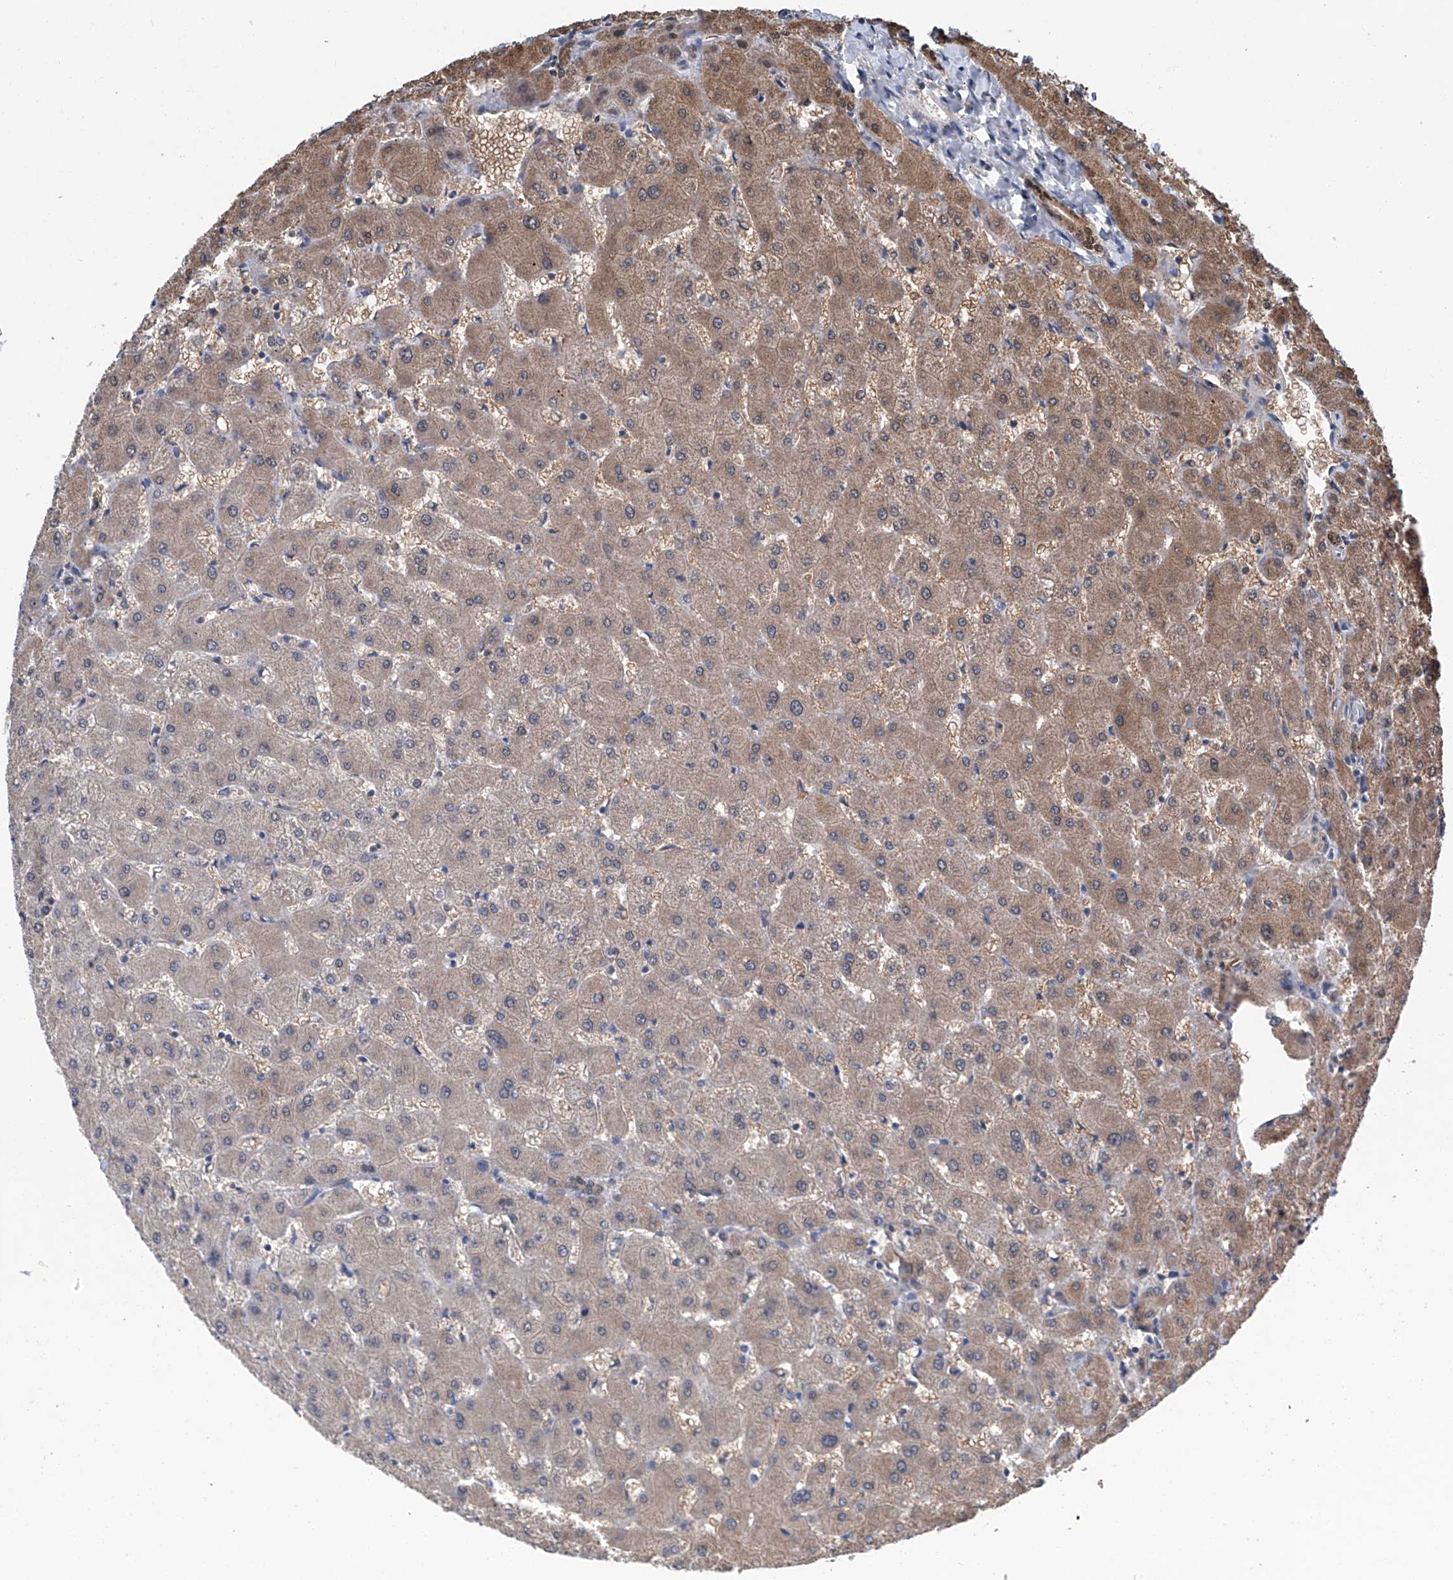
{"staining": {"intensity": "moderate", "quantity": ">75%", "location": "cytoplasmic/membranous,nuclear"}, "tissue": "liver", "cell_type": "Cholangiocytes", "image_type": "normal", "snomed": [{"axis": "morphology", "description": "Normal tissue, NOS"}, {"axis": "topography", "description": "Liver"}], "caption": "The histopathology image exhibits immunohistochemical staining of benign liver. There is moderate cytoplasmic/membranous,nuclear expression is identified in approximately >75% of cholangiocytes. Nuclei are stained in blue.", "gene": "CLK1", "patient": {"sex": "female", "age": 63}}